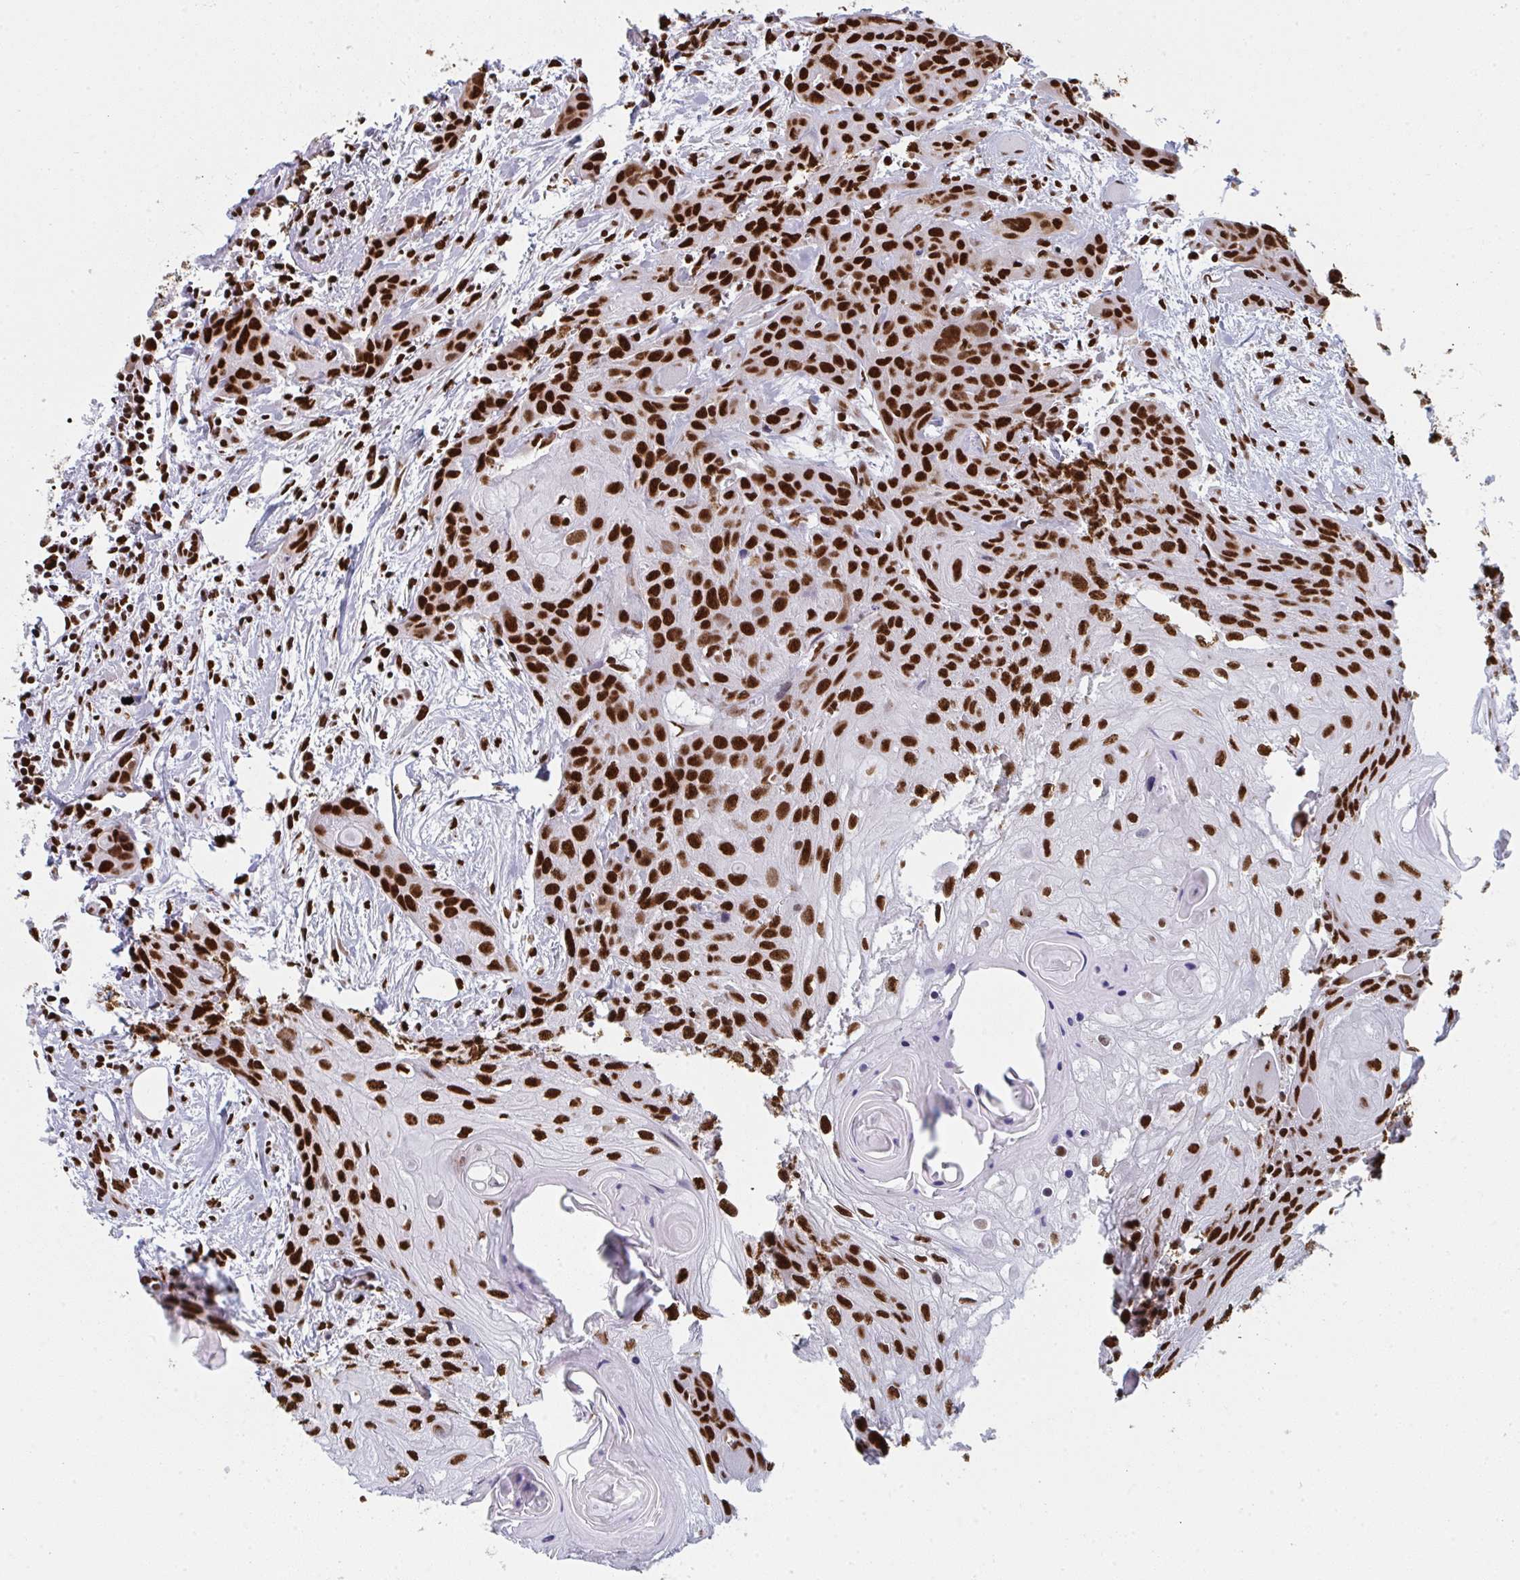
{"staining": {"intensity": "strong", "quantity": ">75%", "location": "nuclear"}, "tissue": "head and neck cancer", "cell_type": "Tumor cells", "image_type": "cancer", "snomed": [{"axis": "morphology", "description": "Squamous cell carcinoma, NOS"}, {"axis": "topography", "description": "Oral tissue"}, {"axis": "topography", "description": "Head-Neck"}], "caption": "A photomicrograph of head and neck cancer stained for a protein displays strong nuclear brown staining in tumor cells.", "gene": "GAR1", "patient": {"sex": "male", "age": 58}}